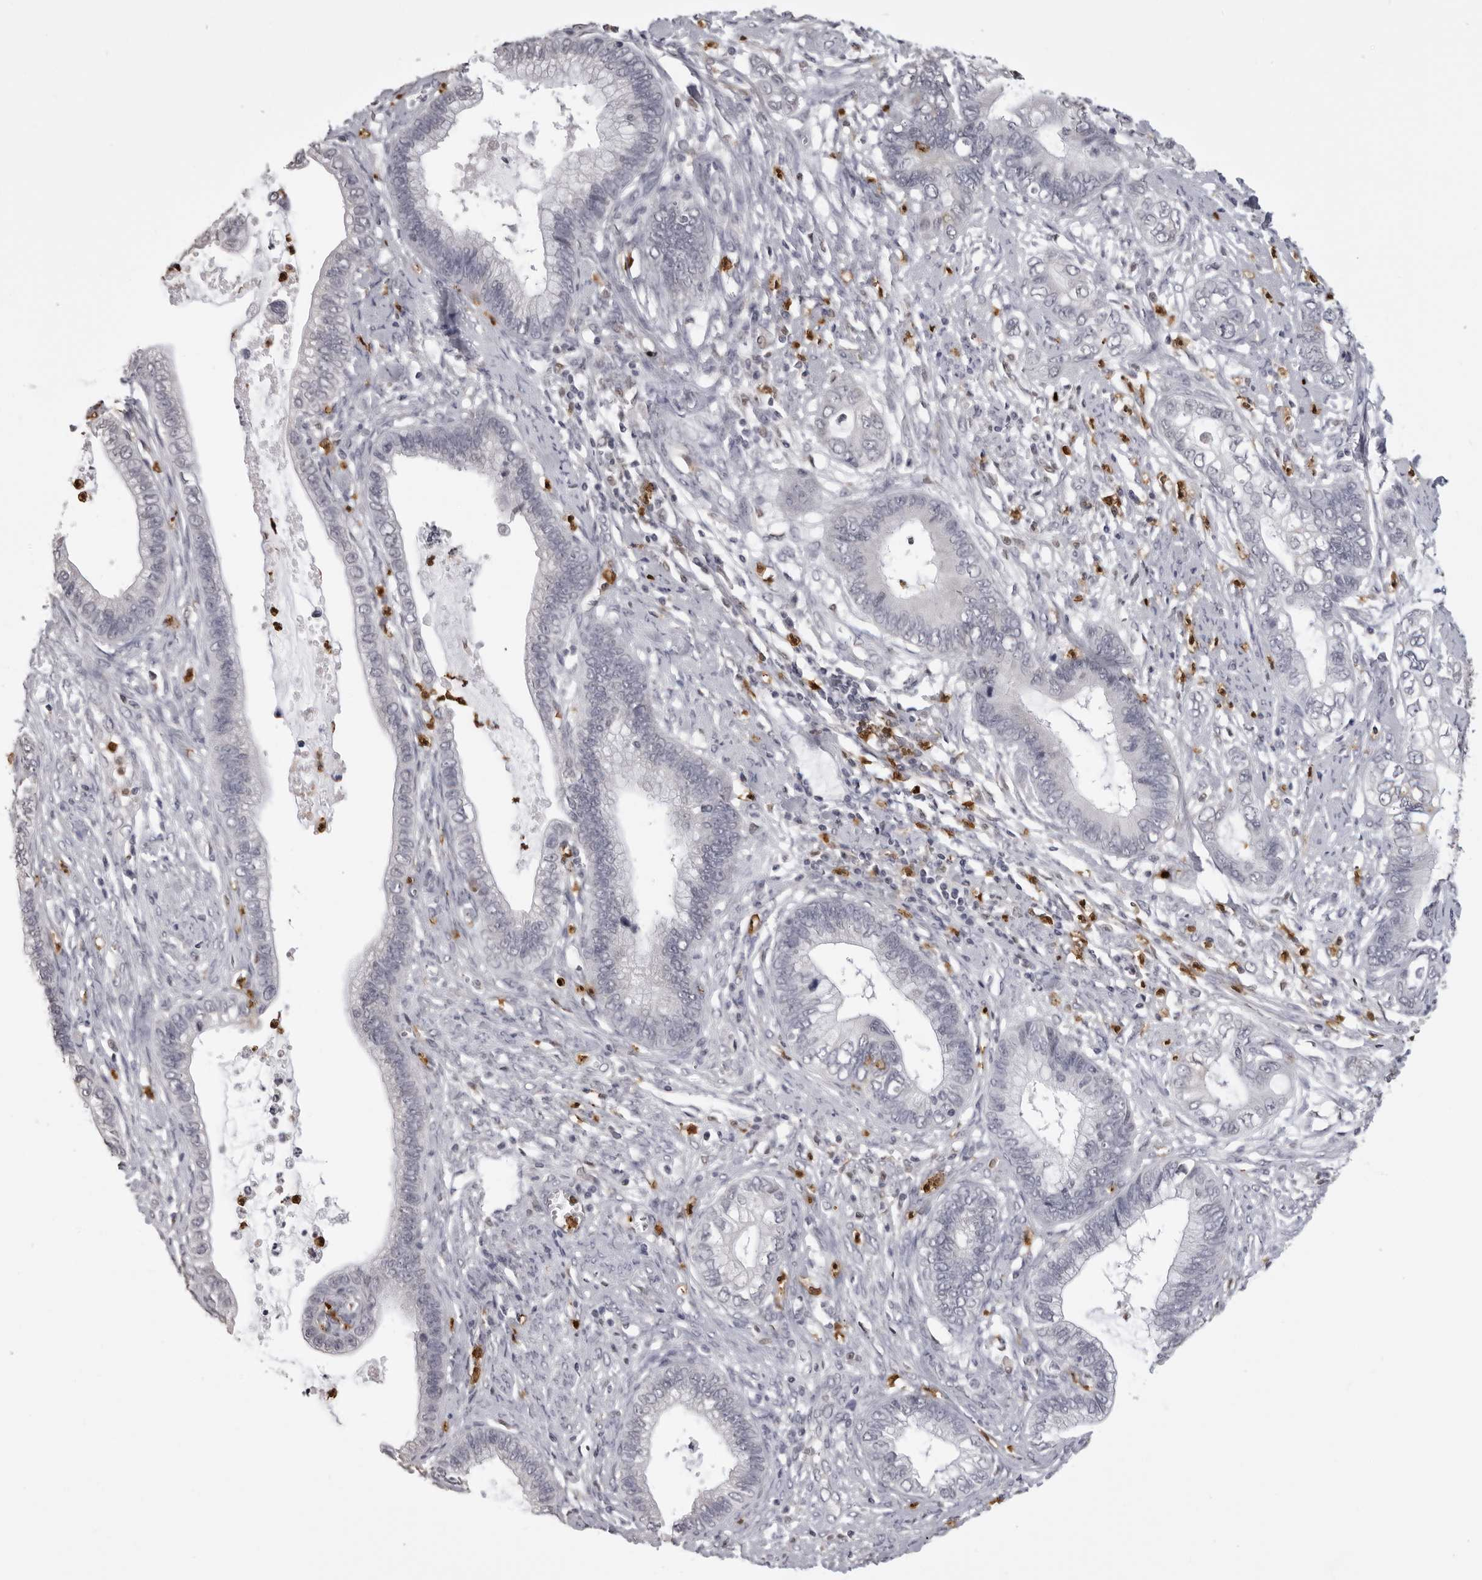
{"staining": {"intensity": "negative", "quantity": "none", "location": "none"}, "tissue": "cervical cancer", "cell_type": "Tumor cells", "image_type": "cancer", "snomed": [{"axis": "morphology", "description": "Adenocarcinoma, NOS"}, {"axis": "topography", "description": "Cervix"}], "caption": "Immunohistochemistry histopathology image of human adenocarcinoma (cervical) stained for a protein (brown), which demonstrates no staining in tumor cells.", "gene": "IL31", "patient": {"sex": "female", "age": 44}}